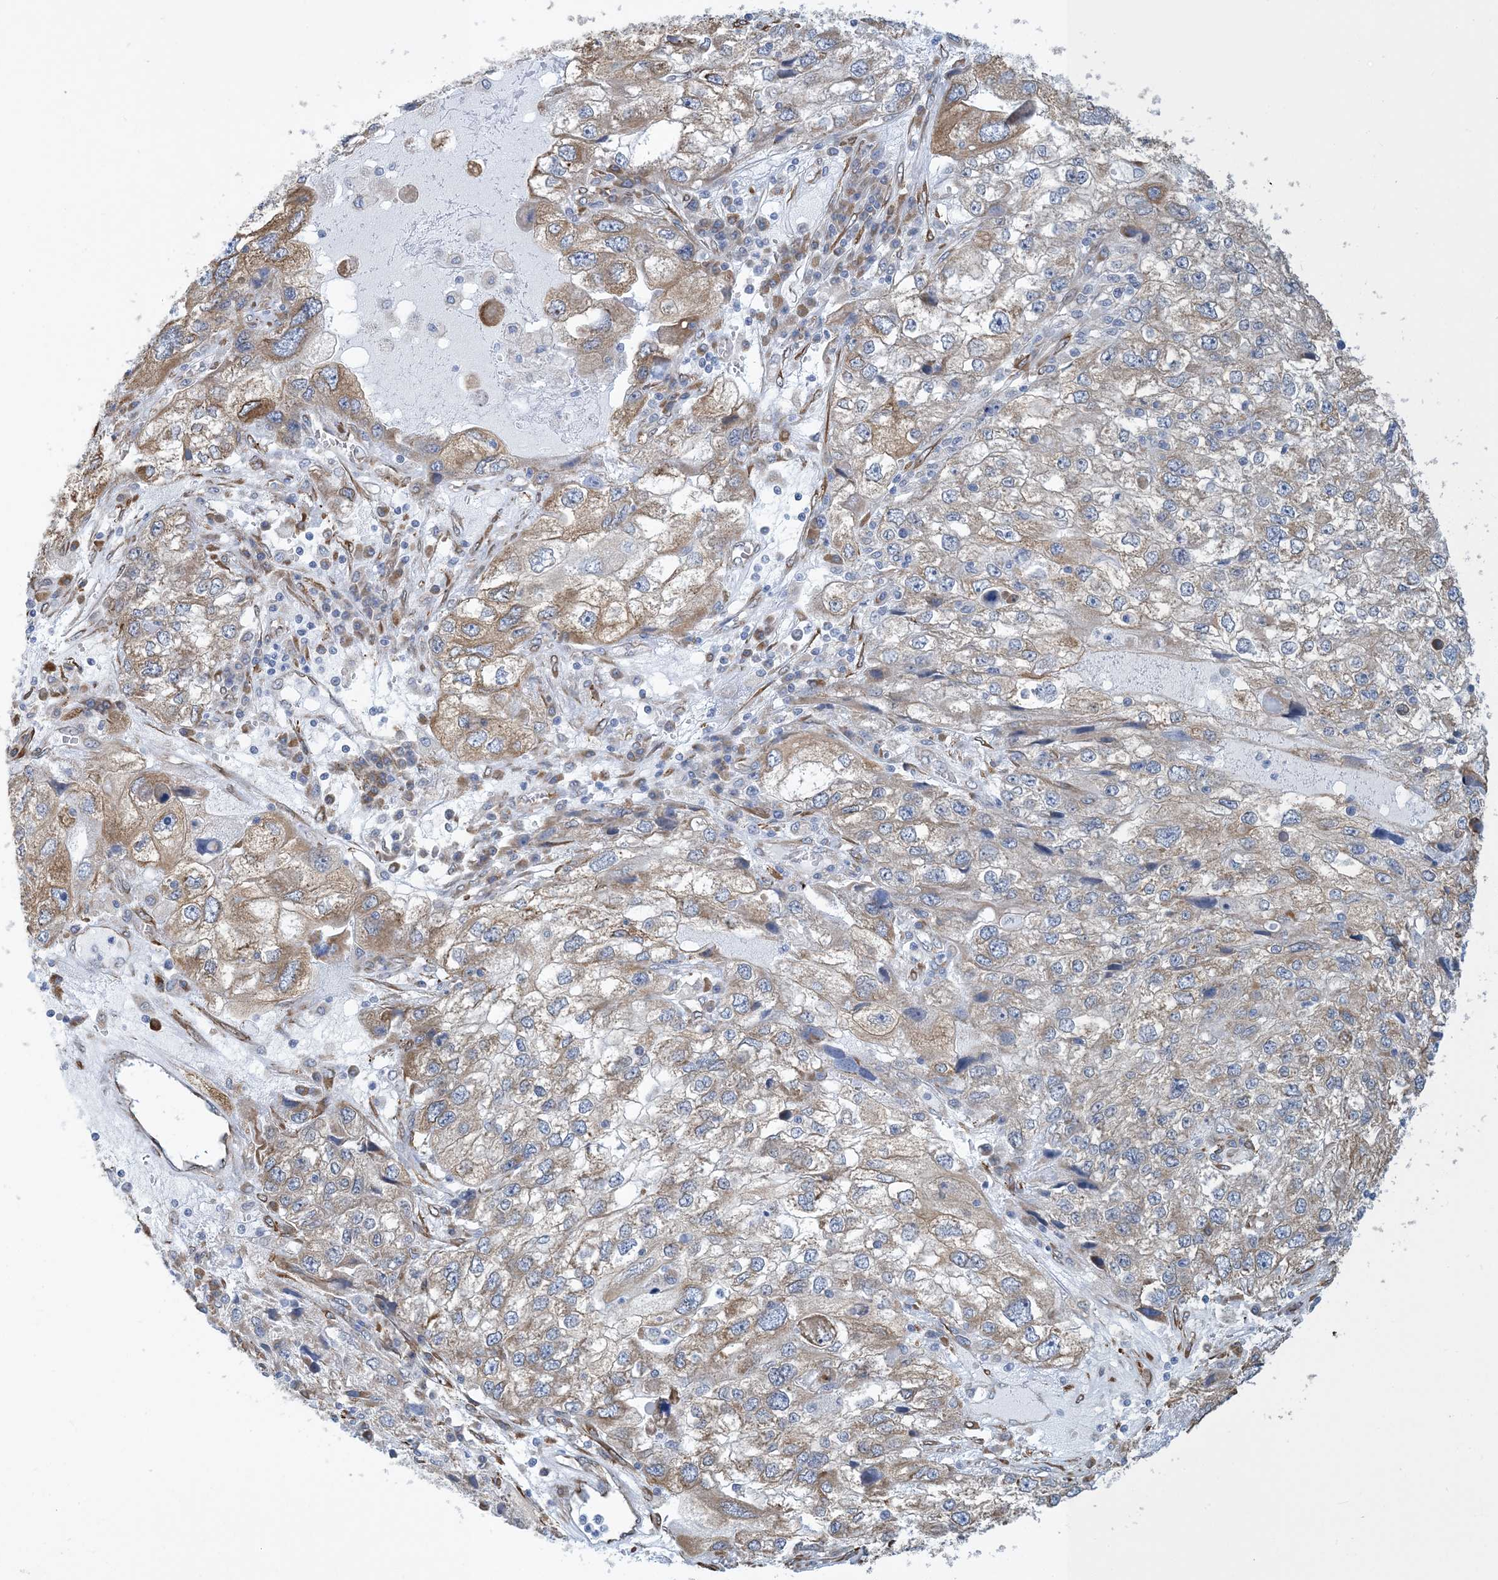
{"staining": {"intensity": "moderate", "quantity": ">75%", "location": "cytoplasmic/membranous"}, "tissue": "endometrial cancer", "cell_type": "Tumor cells", "image_type": "cancer", "snomed": [{"axis": "morphology", "description": "Adenocarcinoma, NOS"}, {"axis": "topography", "description": "Endometrium"}], "caption": "Adenocarcinoma (endometrial) was stained to show a protein in brown. There is medium levels of moderate cytoplasmic/membranous positivity in about >75% of tumor cells. (Brightfield microscopy of DAB IHC at high magnification).", "gene": "CCDC14", "patient": {"sex": "female", "age": 49}}